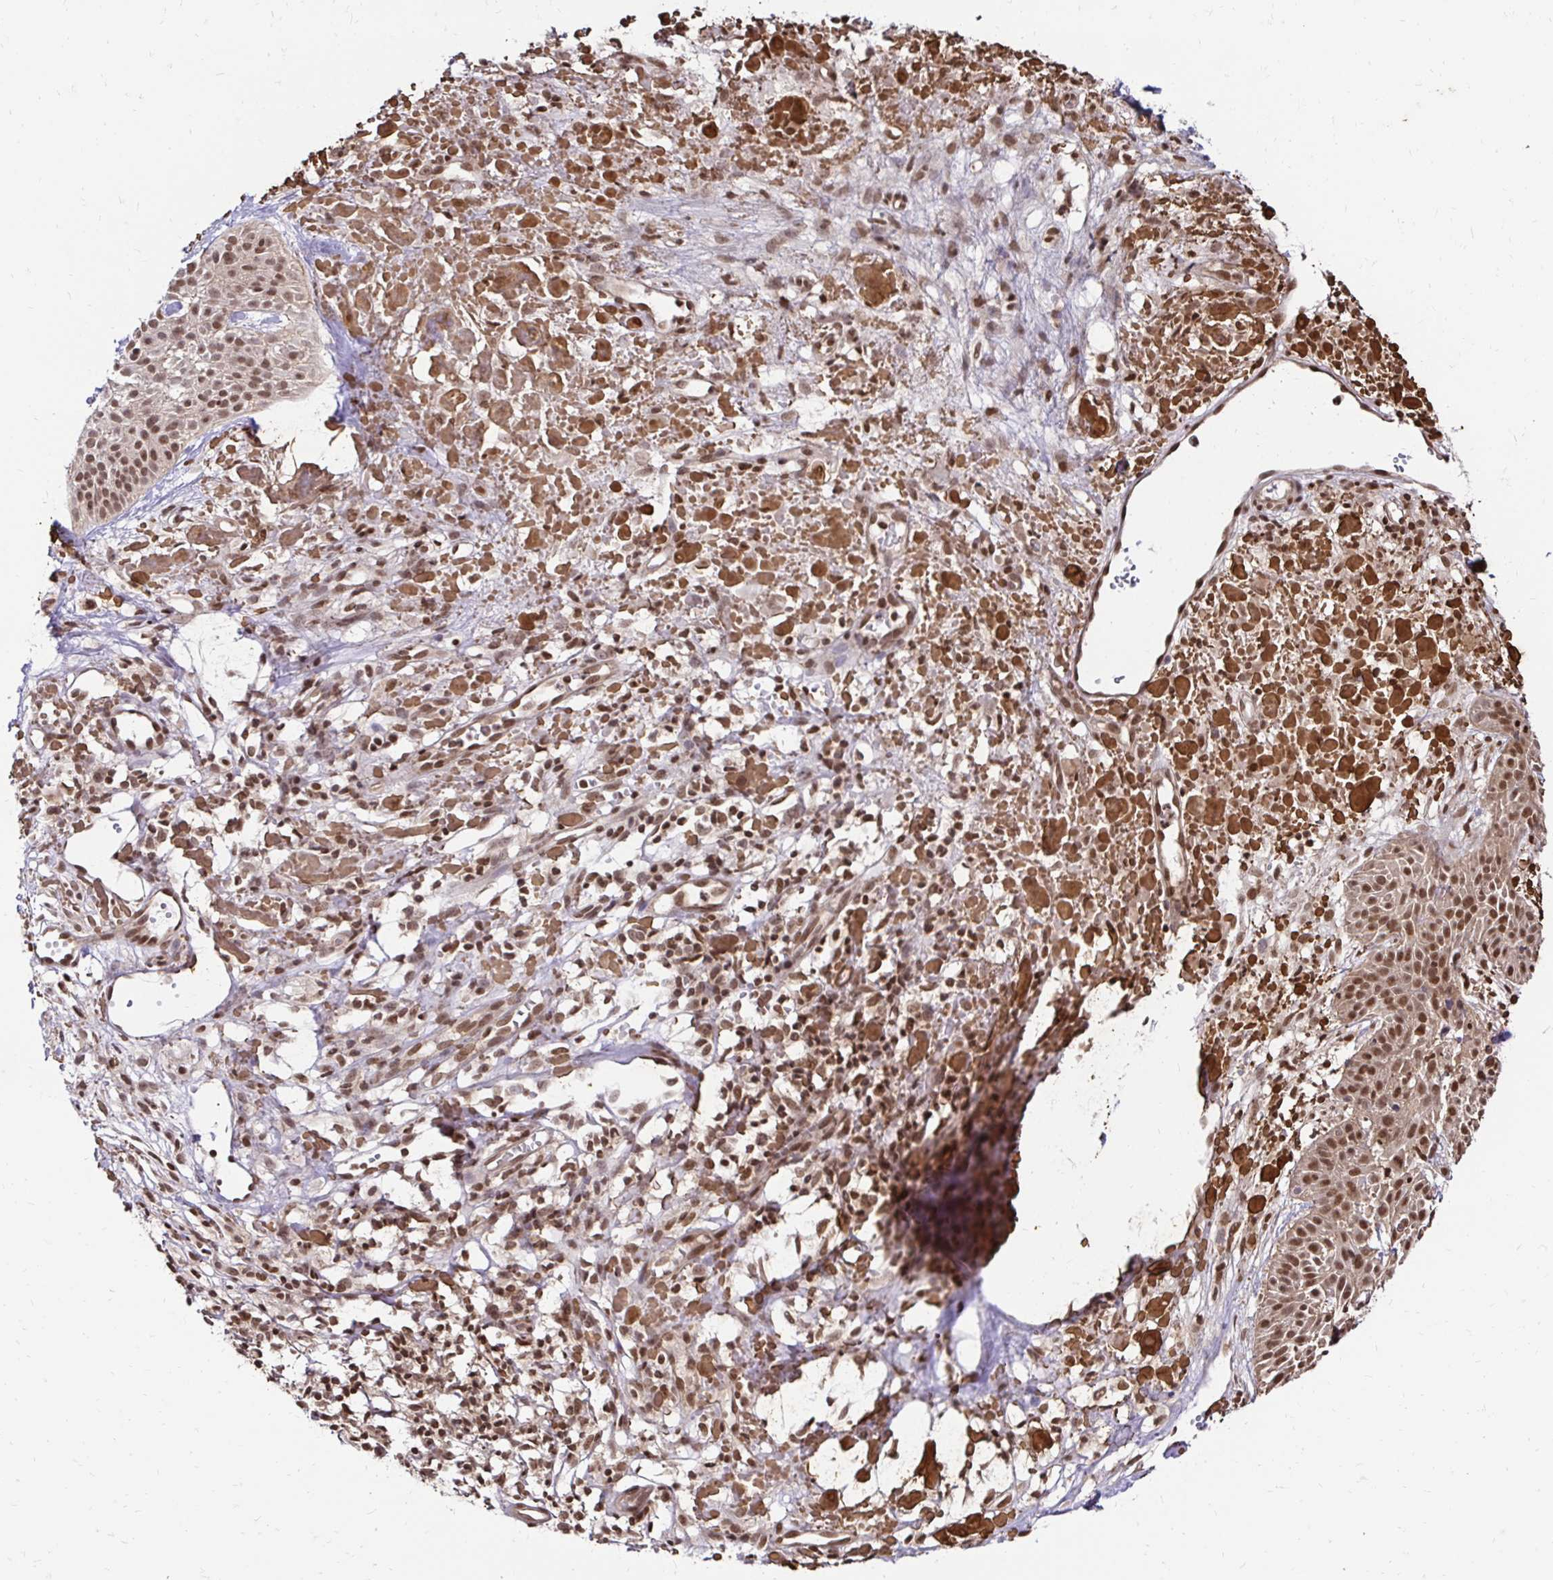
{"staining": {"intensity": "moderate", "quantity": ">75%", "location": "nuclear"}, "tissue": "skin cancer", "cell_type": "Tumor cells", "image_type": "cancer", "snomed": [{"axis": "morphology", "description": "Basal cell carcinoma"}, {"axis": "topography", "description": "Skin"}], "caption": "Immunohistochemical staining of human skin basal cell carcinoma shows moderate nuclear protein positivity in approximately >75% of tumor cells. (DAB (3,3'-diaminobenzidine) = brown stain, brightfield microscopy at high magnification).", "gene": "GLYR1", "patient": {"sex": "female", "age": 78}}